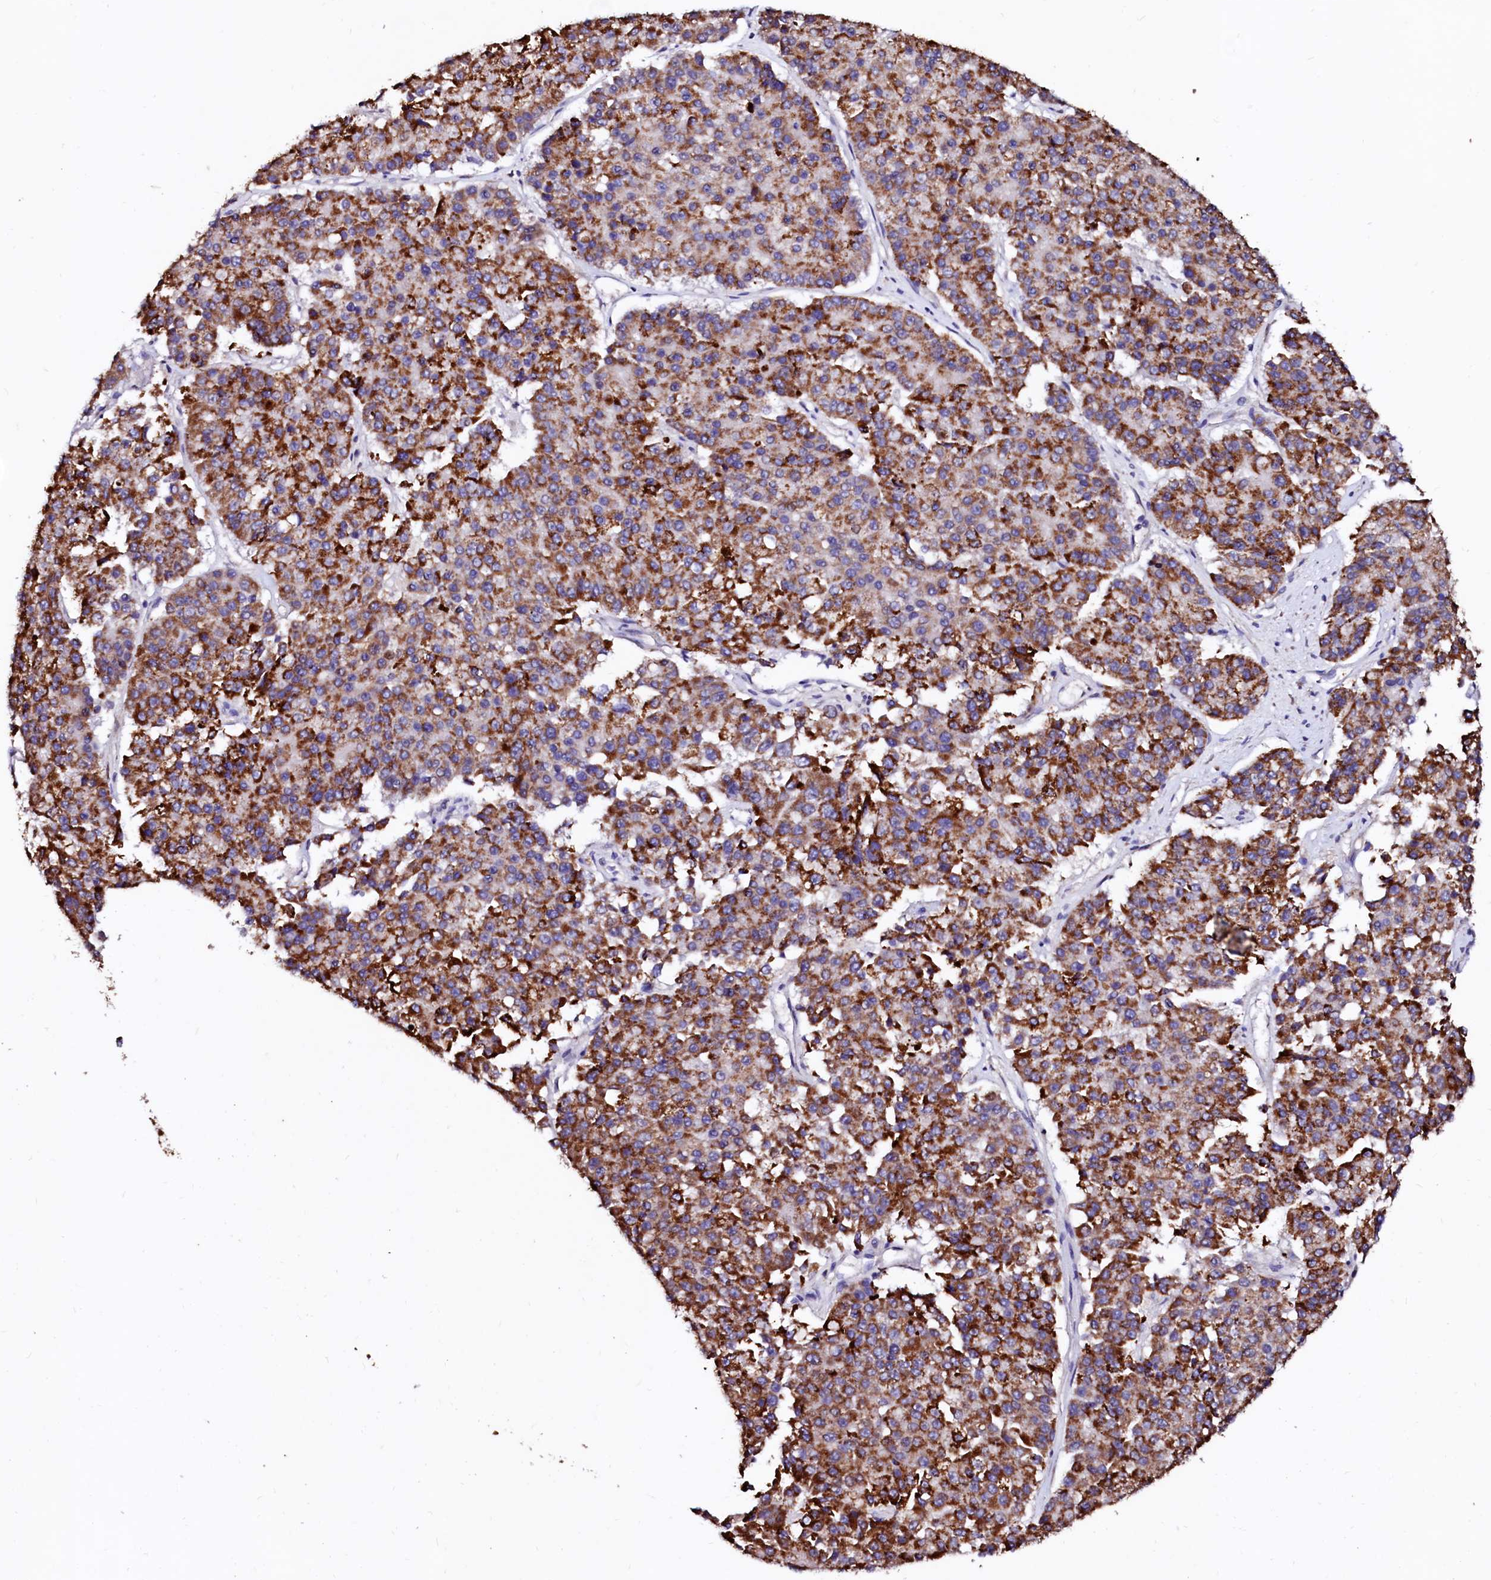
{"staining": {"intensity": "strong", "quantity": ">75%", "location": "cytoplasmic/membranous"}, "tissue": "pancreatic cancer", "cell_type": "Tumor cells", "image_type": "cancer", "snomed": [{"axis": "morphology", "description": "Adenocarcinoma, NOS"}, {"axis": "topography", "description": "Pancreas"}], "caption": "Immunohistochemical staining of pancreatic adenocarcinoma demonstrates strong cytoplasmic/membranous protein staining in about >75% of tumor cells. Nuclei are stained in blue.", "gene": "MAOB", "patient": {"sex": "male", "age": 50}}